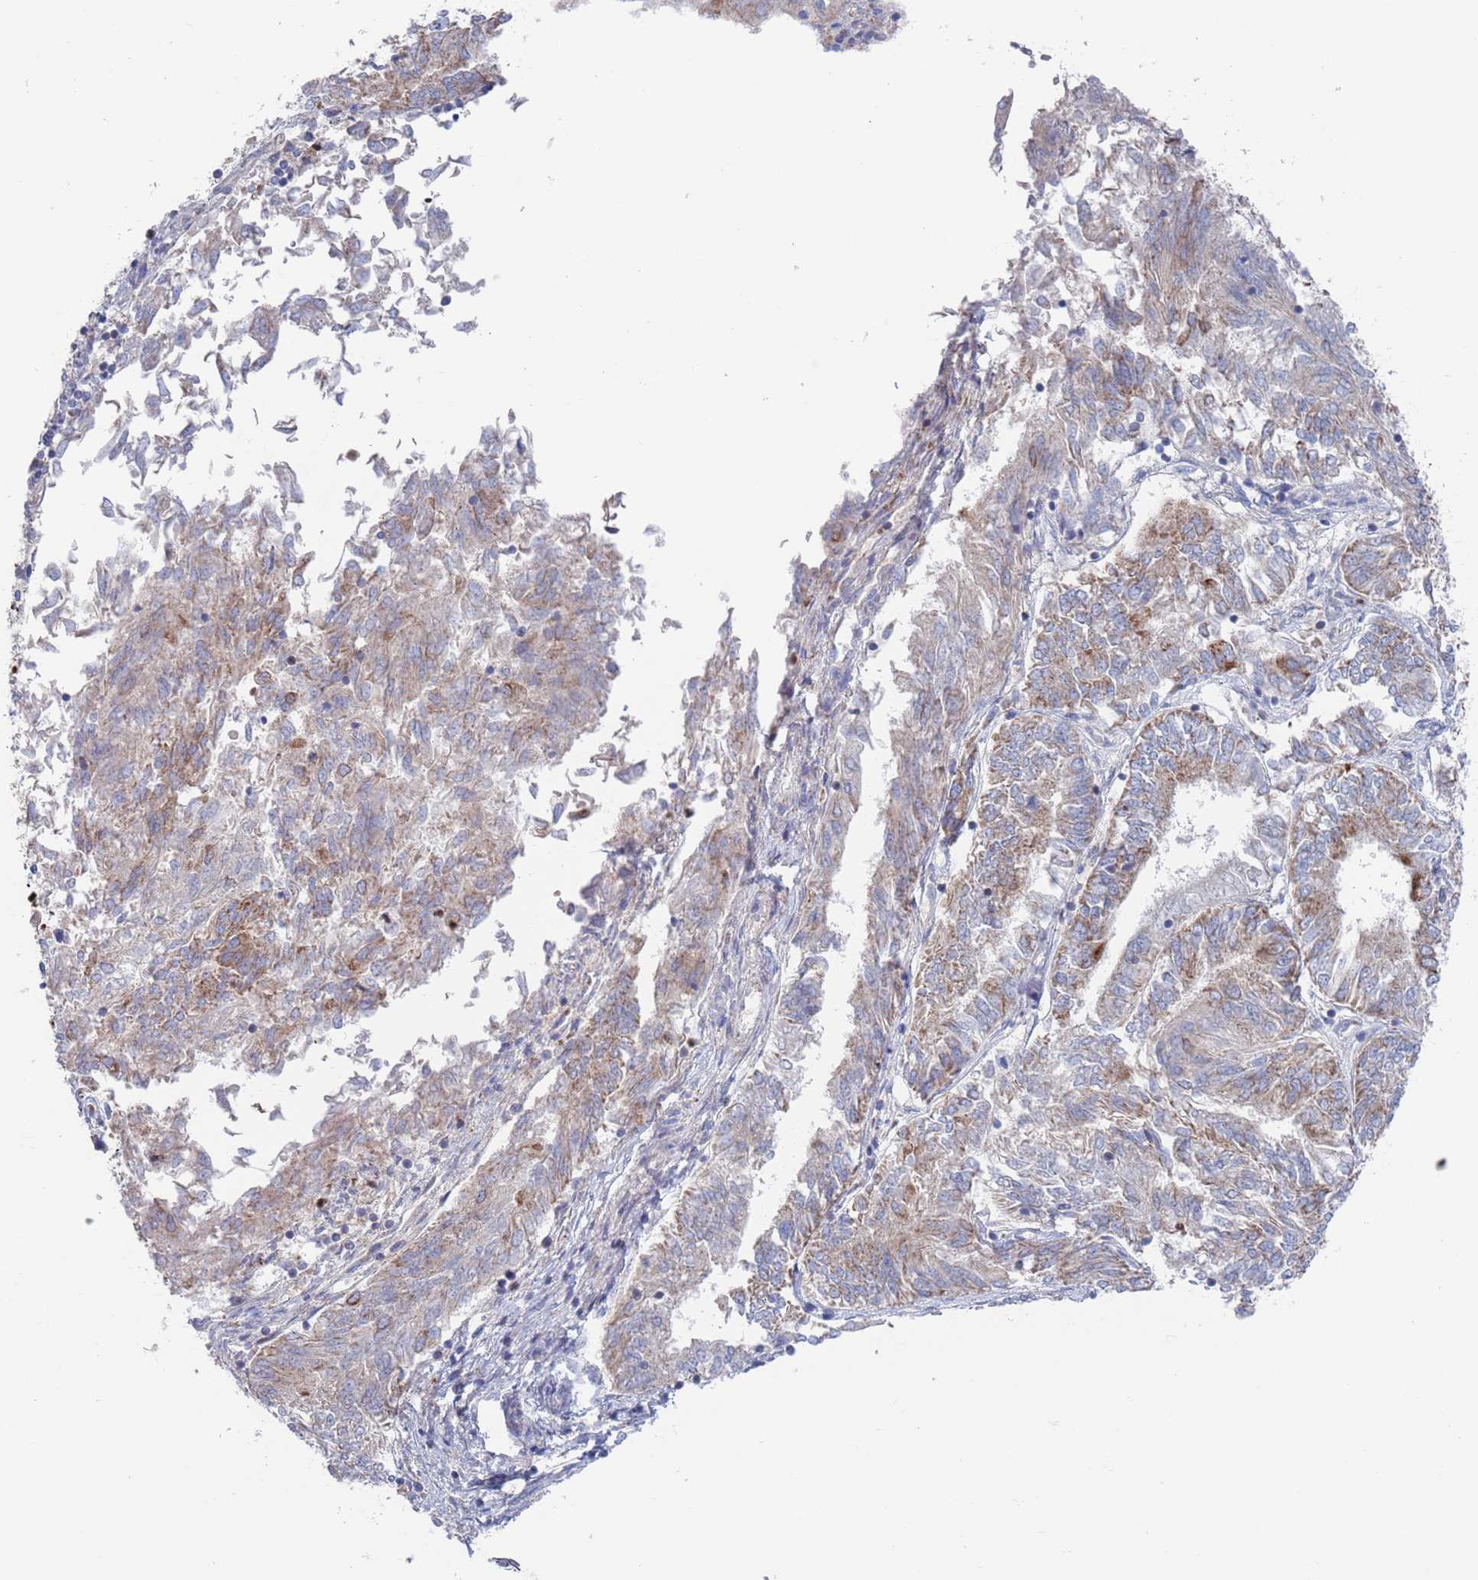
{"staining": {"intensity": "weak", "quantity": "25%-75%", "location": "cytoplasmic/membranous"}, "tissue": "endometrial cancer", "cell_type": "Tumor cells", "image_type": "cancer", "snomed": [{"axis": "morphology", "description": "Adenocarcinoma, NOS"}, {"axis": "topography", "description": "Endometrium"}], "caption": "Tumor cells reveal weak cytoplasmic/membranous staining in approximately 25%-75% of cells in endometrial cancer.", "gene": "CHCHD6", "patient": {"sex": "female", "age": 58}}